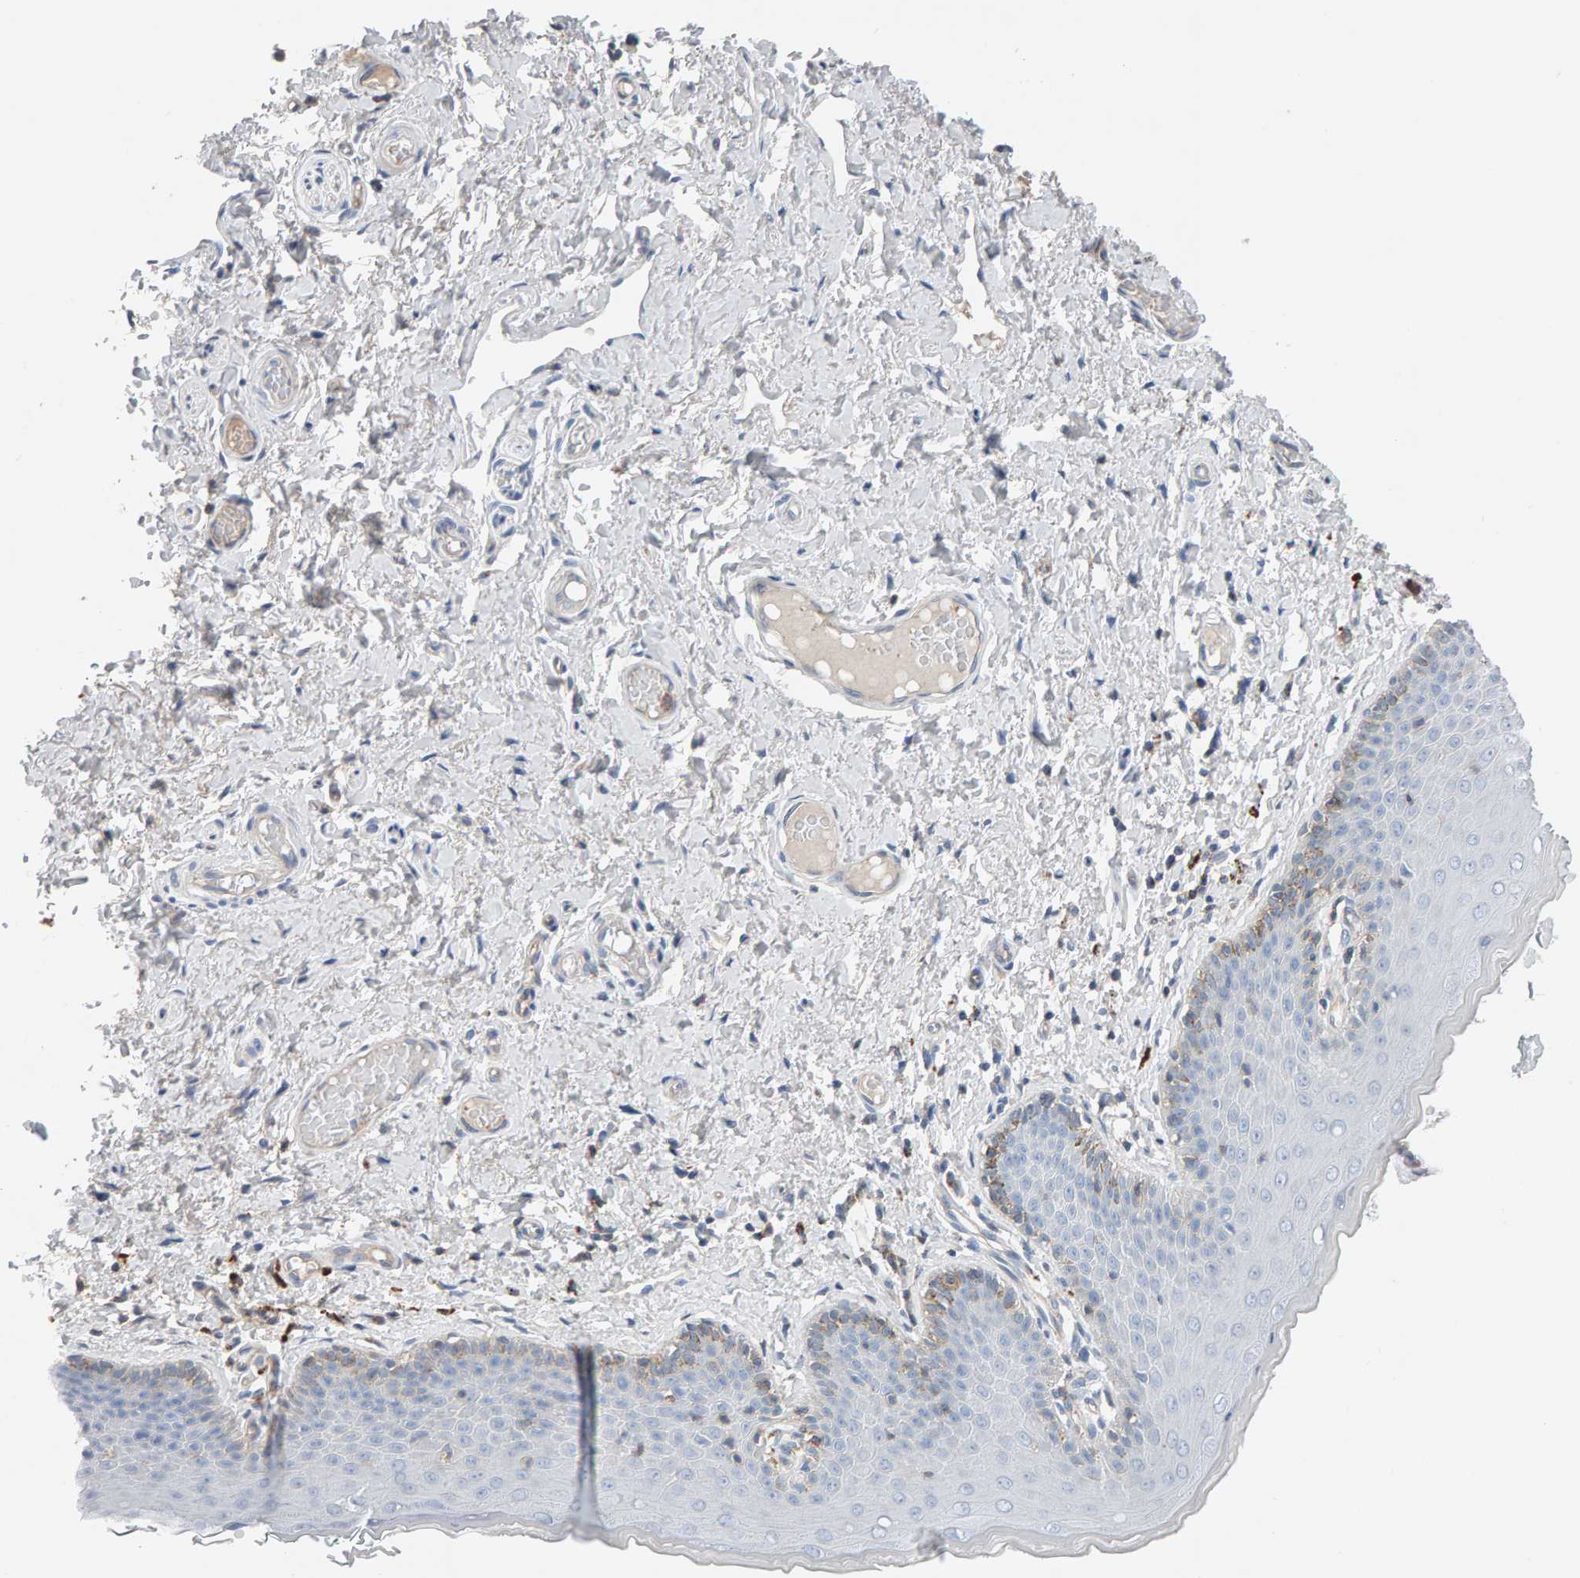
{"staining": {"intensity": "weak", "quantity": "<25%", "location": "cytoplasmic/membranous"}, "tissue": "skin", "cell_type": "Epidermal cells", "image_type": "normal", "snomed": [{"axis": "morphology", "description": "Normal tissue, NOS"}, {"axis": "topography", "description": "Vulva"}], "caption": "Immunohistochemistry of normal skin demonstrates no positivity in epidermal cells. The staining is performed using DAB brown chromogen with nuclei counter-stained in using hematoxylin.", "gene": "FYN", "patient": {"sex": "female", "age": 66}}